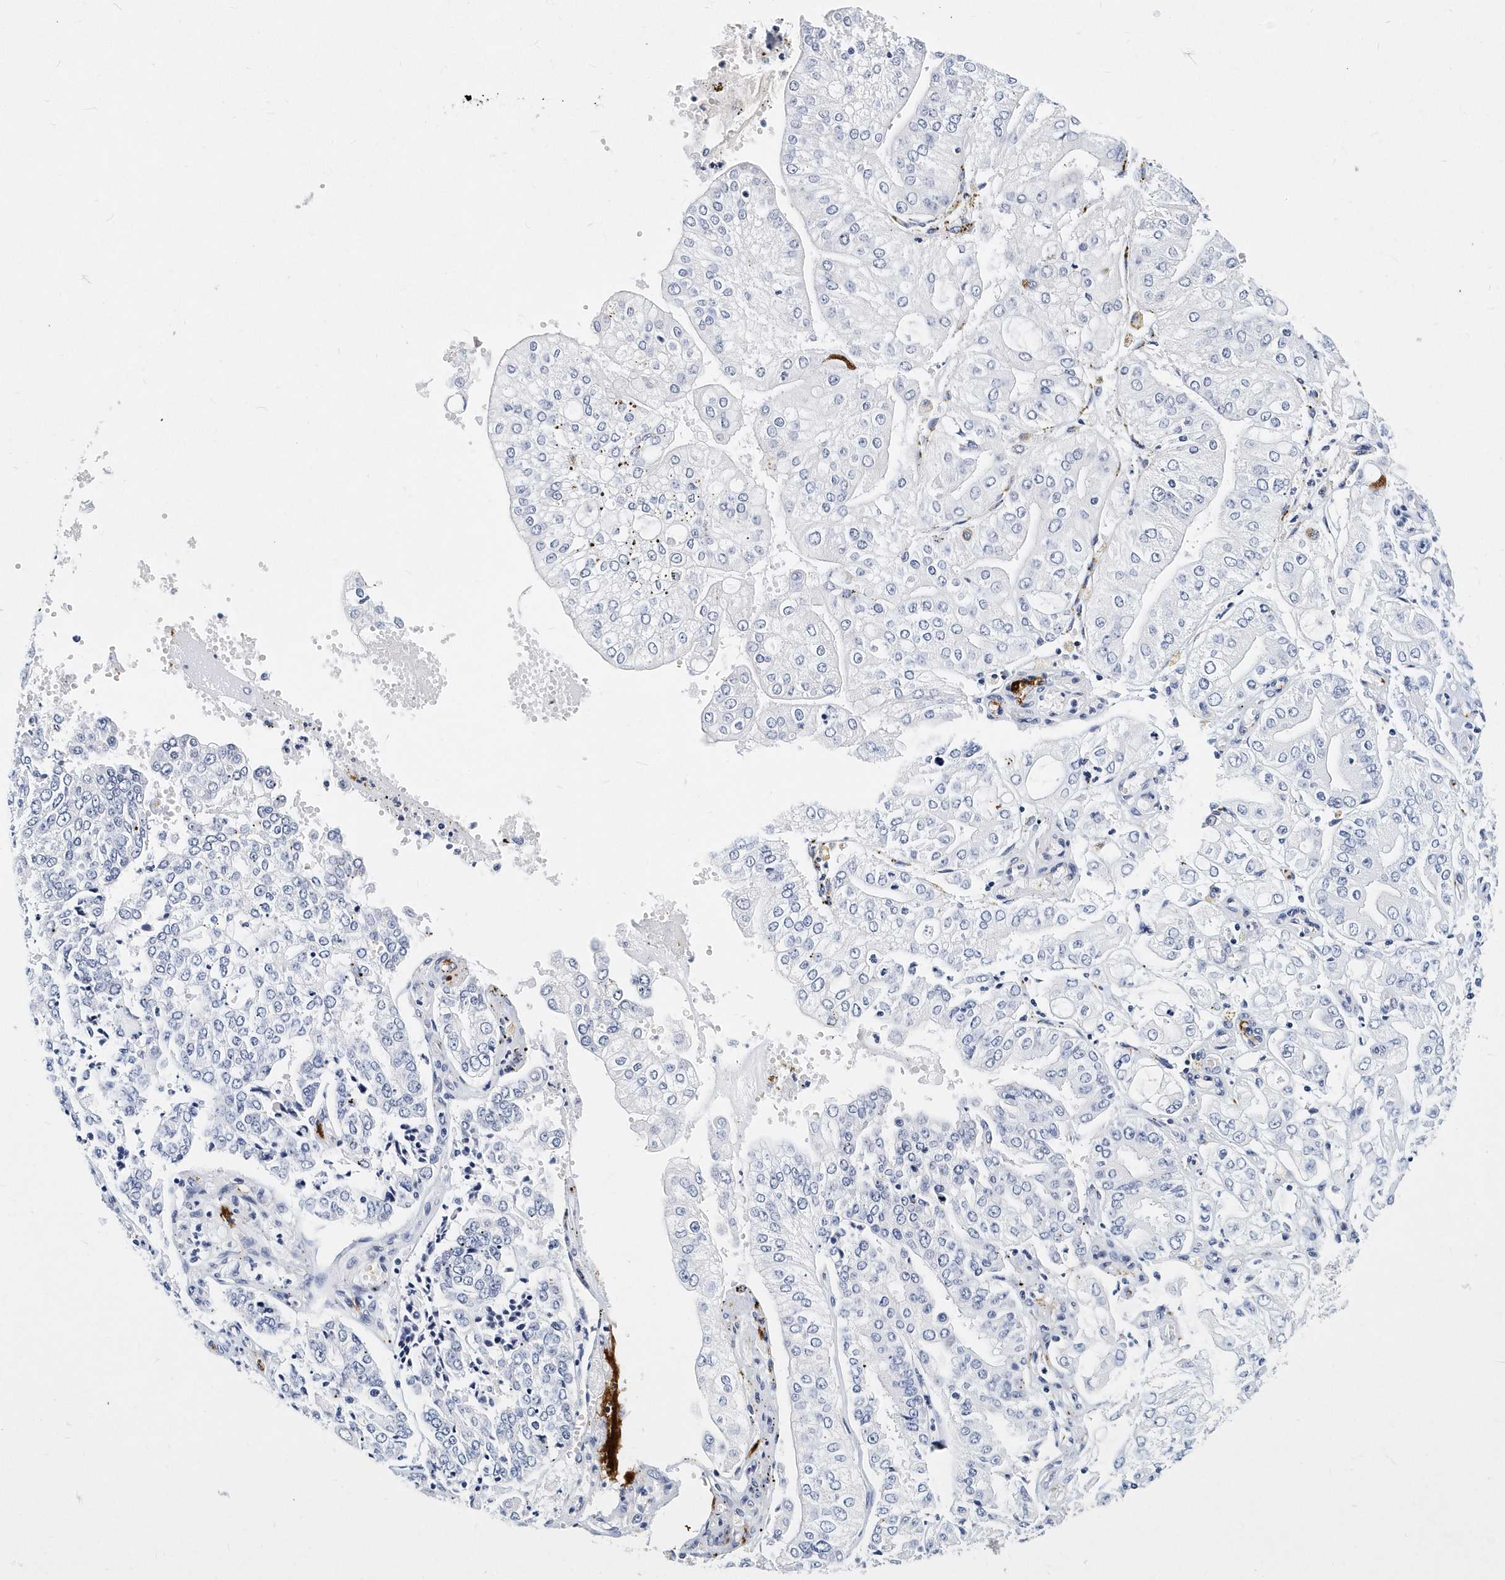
{"staining": {"intensity": "negative", "quantity": "none", "location": "none"}, "tissue": "stomach cancer", "cell_type": "Tumor cells", "image_type": "cancer", "snomed": [{"axis": "morphology", "description": "Adenocarcinoma, NOS"}, {"axis": "topography", "description": "Stomach"}], "caption": "DAB immunohistochemical staining of human stomach cancer (adenocarcinoma) shows no significant staining in tumor cells. (DAB (3,3'-diaminobenzidine) immunohistochemistry (IHC) visualized using brightfield microscopy, high magnification).", "gene": "ITGA2B", "patient": {"sex": "male", "age": 76}}